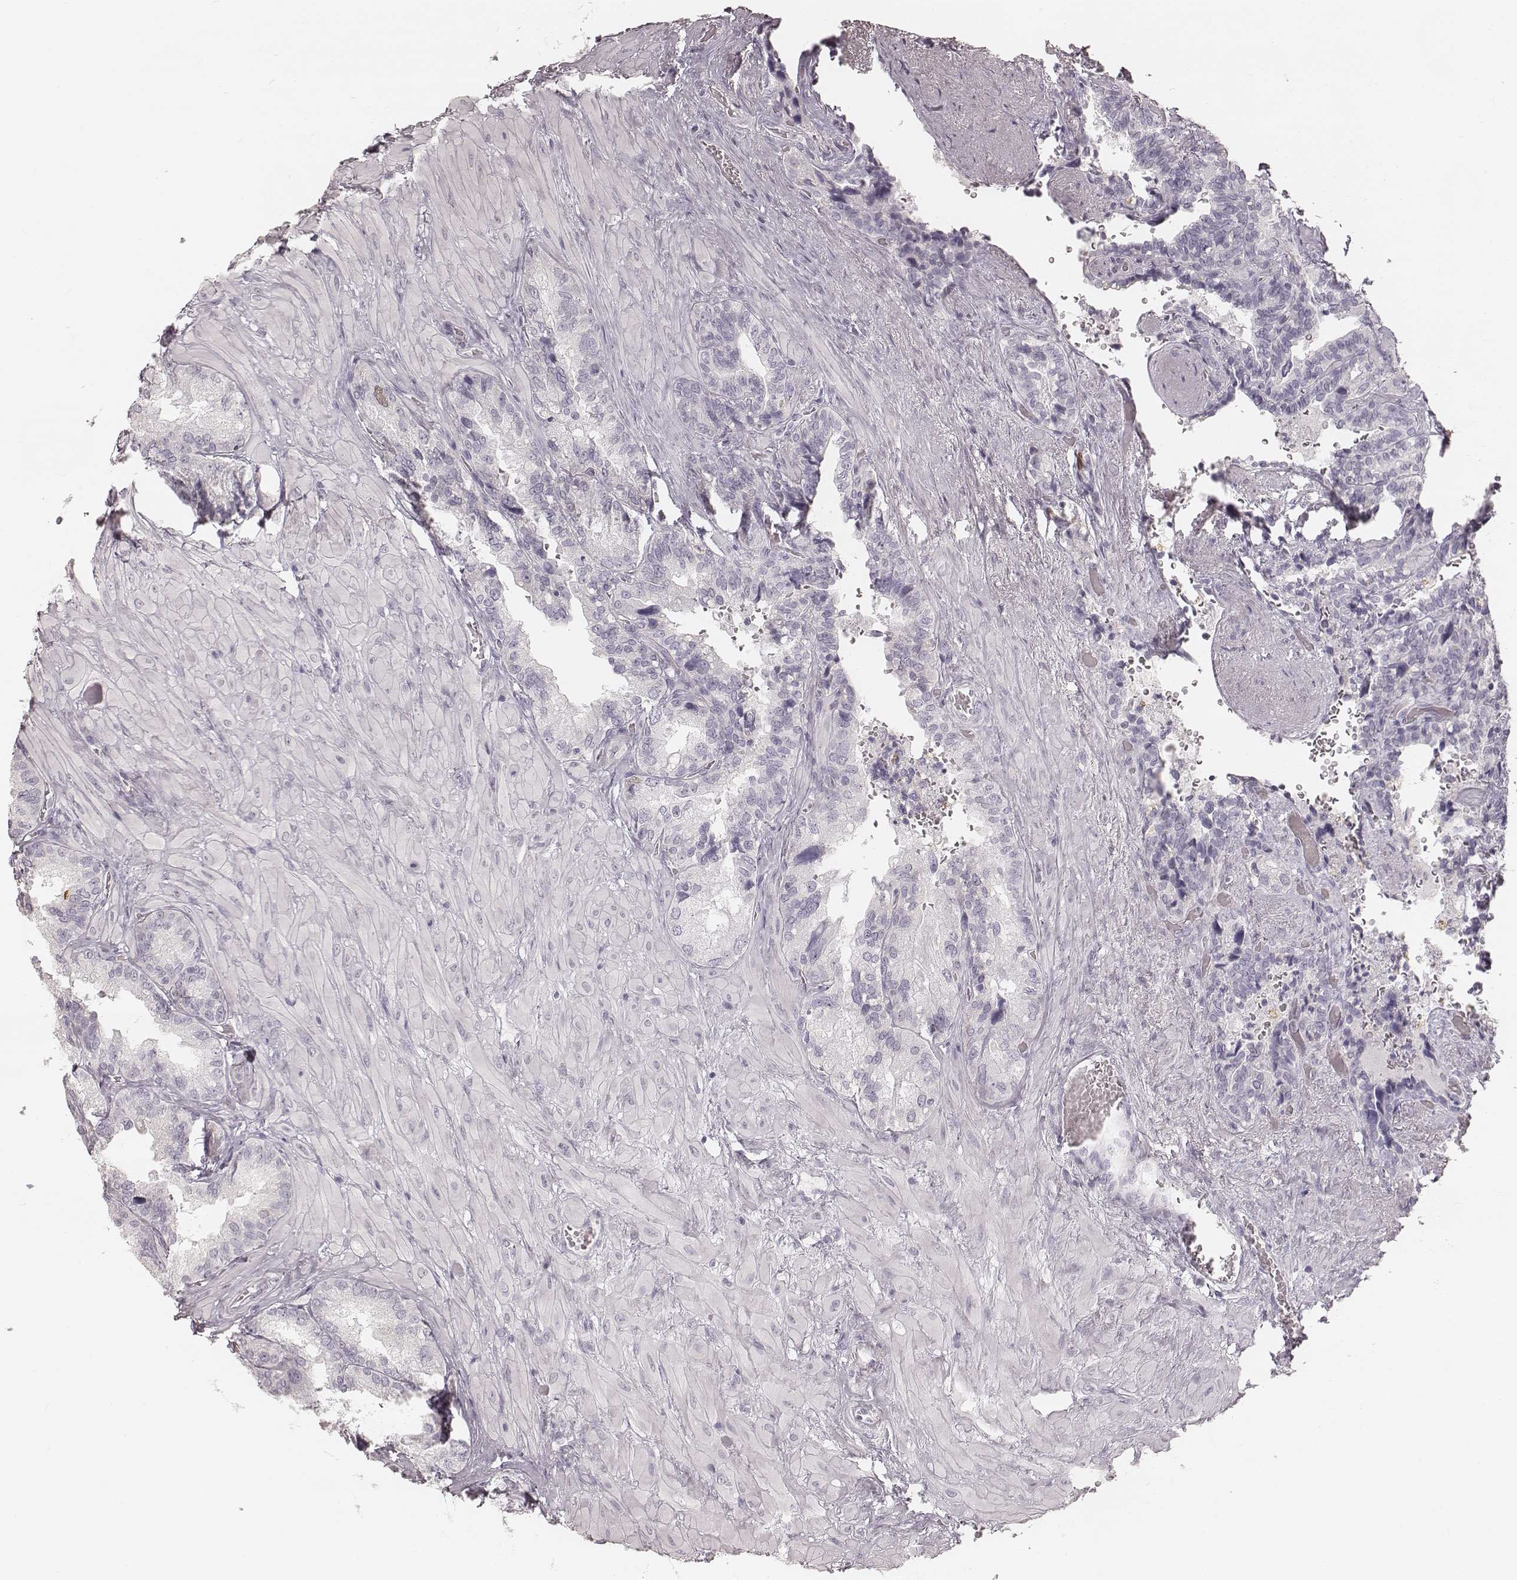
{"staining": {"intensity": "negative", "quantity": "none", "location": "none"}, "tissue": "seminal vesicle", "cell_type": "Glandular cells", "image_type": "normal", "snomed": [{"axis": "morphology", "description": "Normal tissue, NOS"}, {"axis": "topography", "description": "Seminal veicle"}], "caption": "Immunohistochemical staining of unremarkable human seminal vesicle displays no significant staining in glandular cells.", "gene": "TEX37", "patient": {"sex": "male", "age": 69}}